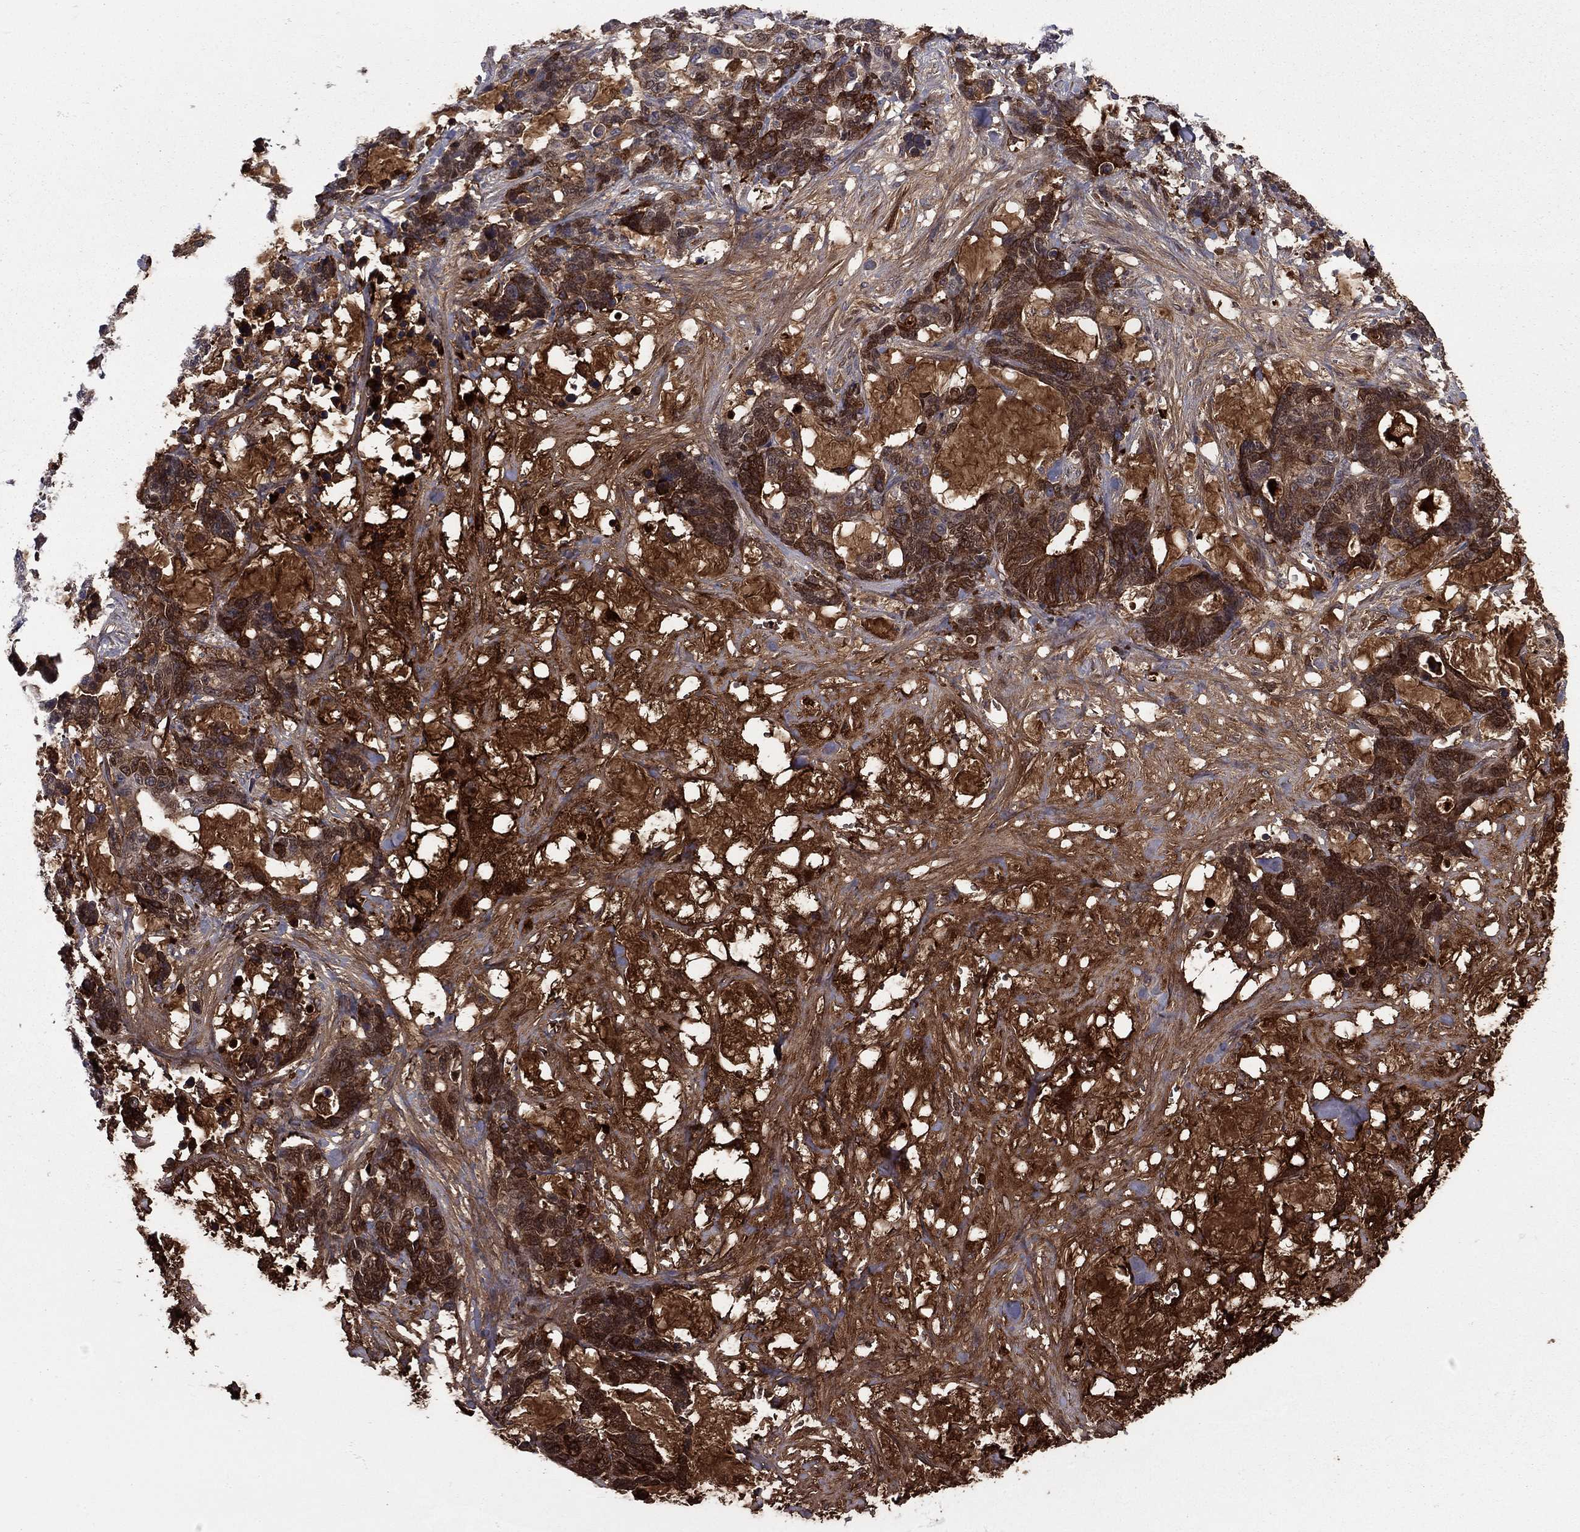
{"staining": {"intensity": "strong", "quantity": "<25%", "location": "cytoplasmic/membranous"}, "tissue": "stomach cancer", "cell_type": "Tumor cells", "image_type": "cancer", "snomed": [{"axis": "morphology", "description": "Normal tissue, NOS"}, {"axis": "morphology", "description": "Adenocarcinoma, NOS"}, {"axis": "topography", "description": "Stomach"}], "caption": "Protein expression analysis of stomach cancer exhibits strong cytoplasmic/membranous staining in about <25% of tumor cells.", "gene": "HPX", "patient": {"sex": "female", "age": 64}}